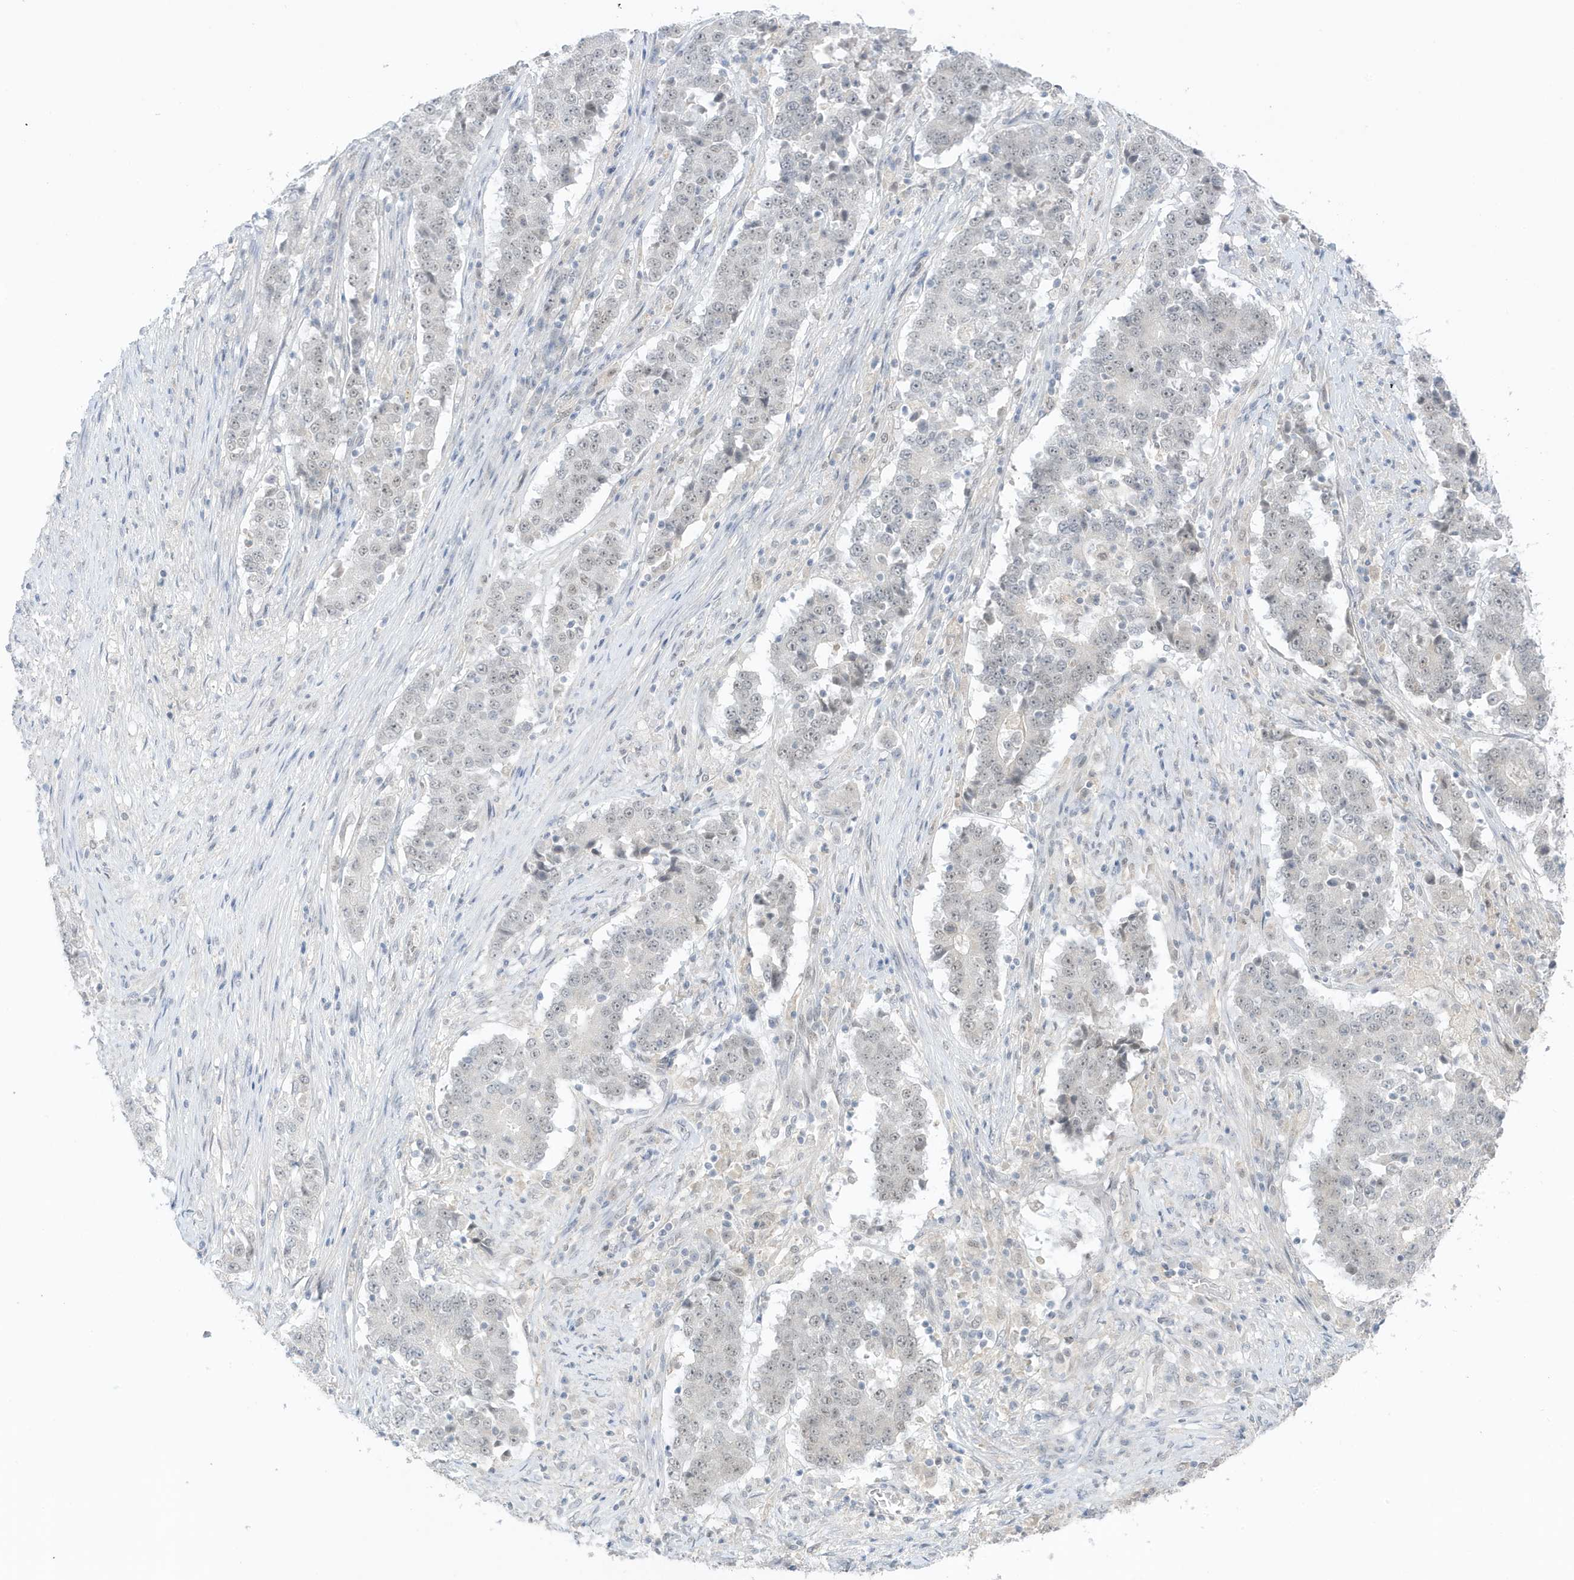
{"staining": {"intensity": "negative", "quantity": "none", "location": "none"}, "tissue": "stomach cancer", "cell_type": "Tumor cells", "image_type": "cancer", "snomed": [{"axis": "morphology", "description": "Adenocarcinoma, NOS"}, {"axis": "topography", "description": "Stomach"}], "caption": "Protein analysis of adenocarcinoma (stomach) exhibits no significant expression in tumor cells.", "gene": "MSL3", "patient": {"sex": "male", "age": 59}}